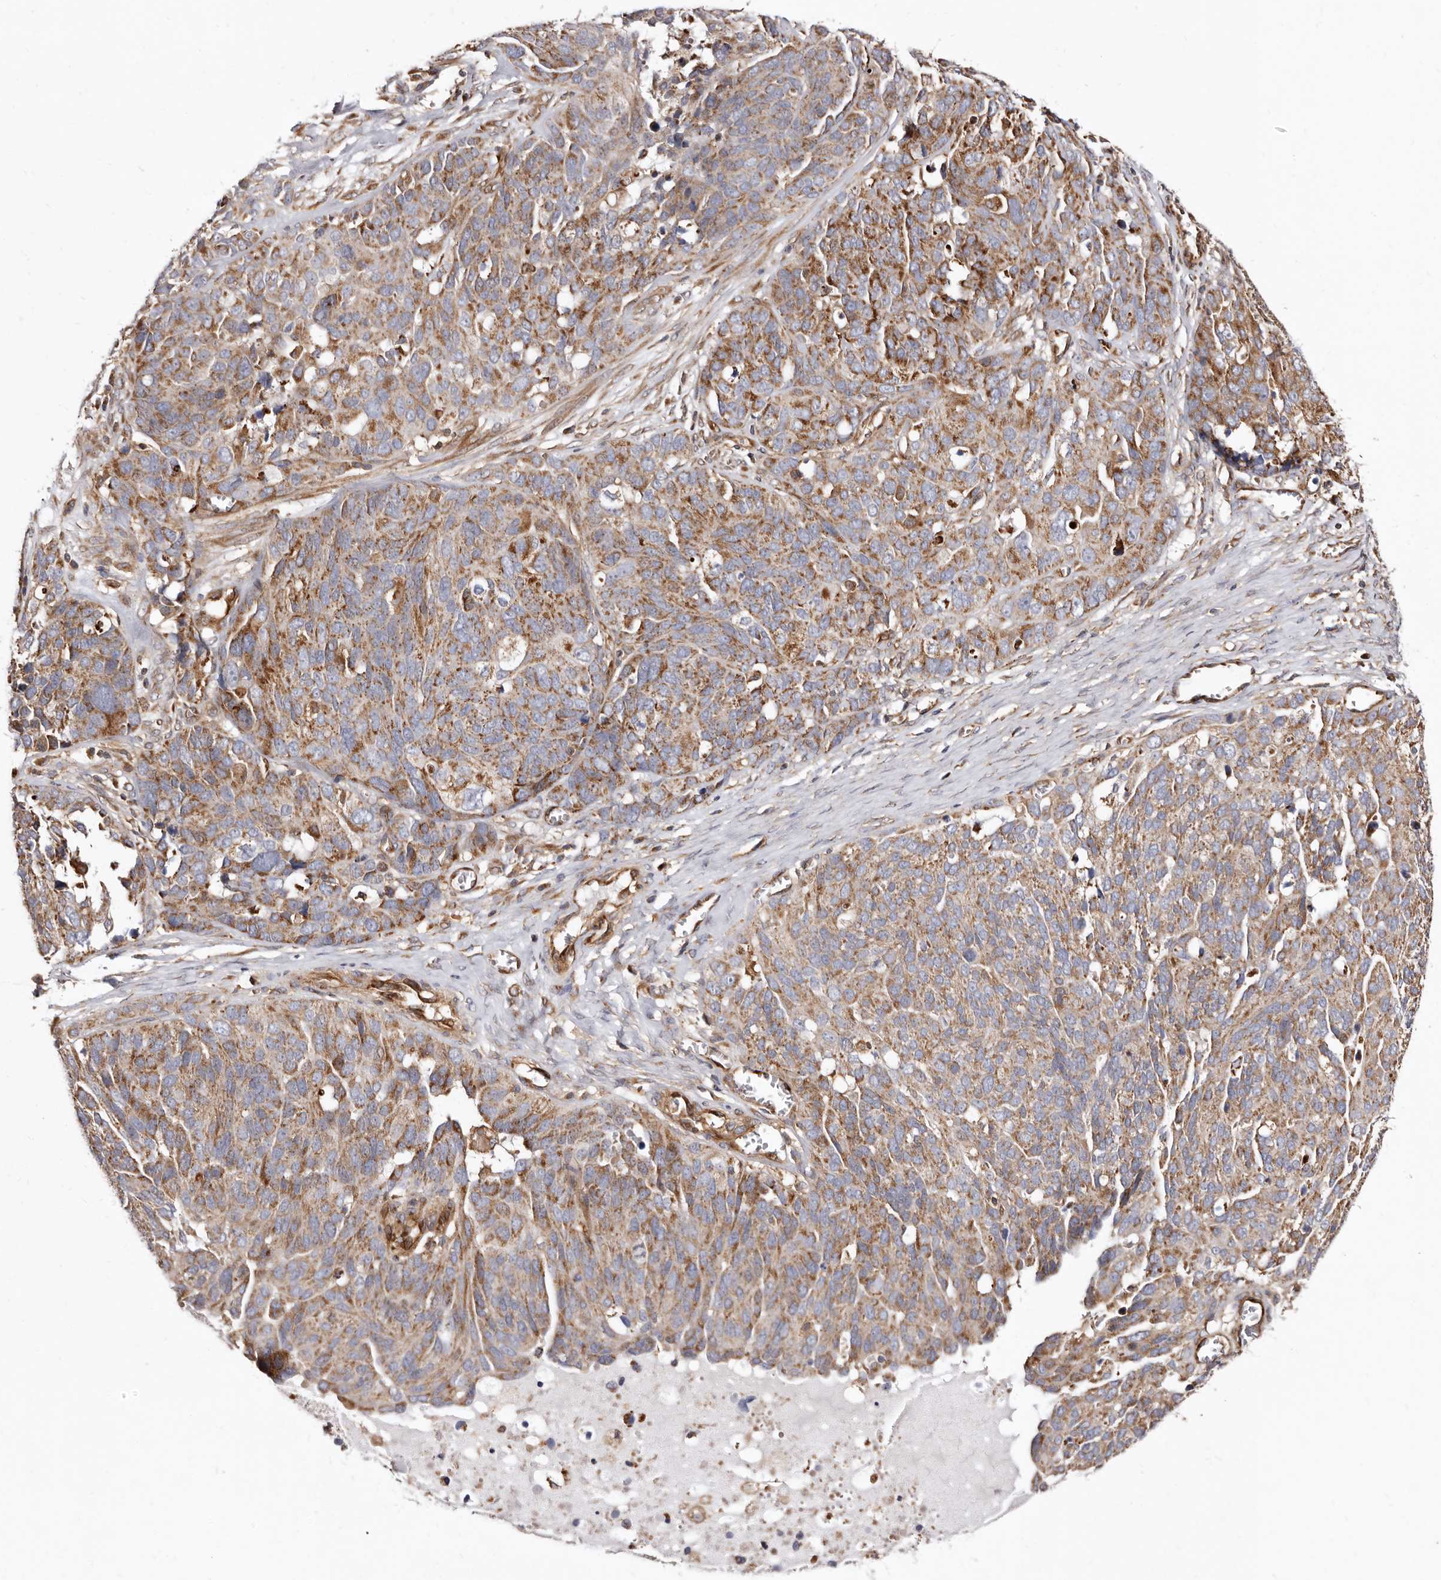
{"staining": {"intensity": "moderate", "quantity": ">75%", "location": "cytoplasmic/membranous"}, "tissue": "ovarian cancer", "cell_type": "Tumor cells", "image_type": "cancer", "snomed": [{"axis": "morphology", "description": "Cystadenocarcinoma, serous, NOS"}, {"axis": "topography", "description": "Ovary"}], "caption": "Immunohistochemistry (IHC) image of human ovarian serous cystadenocarcinoma stained for a protein (brown), which displays medium levels of moderate cytoplasmic/membranous positivity in about >75% of tumor cells.", "gene": "COQ8B", "patient": {"sex": "female", "age": 44}}